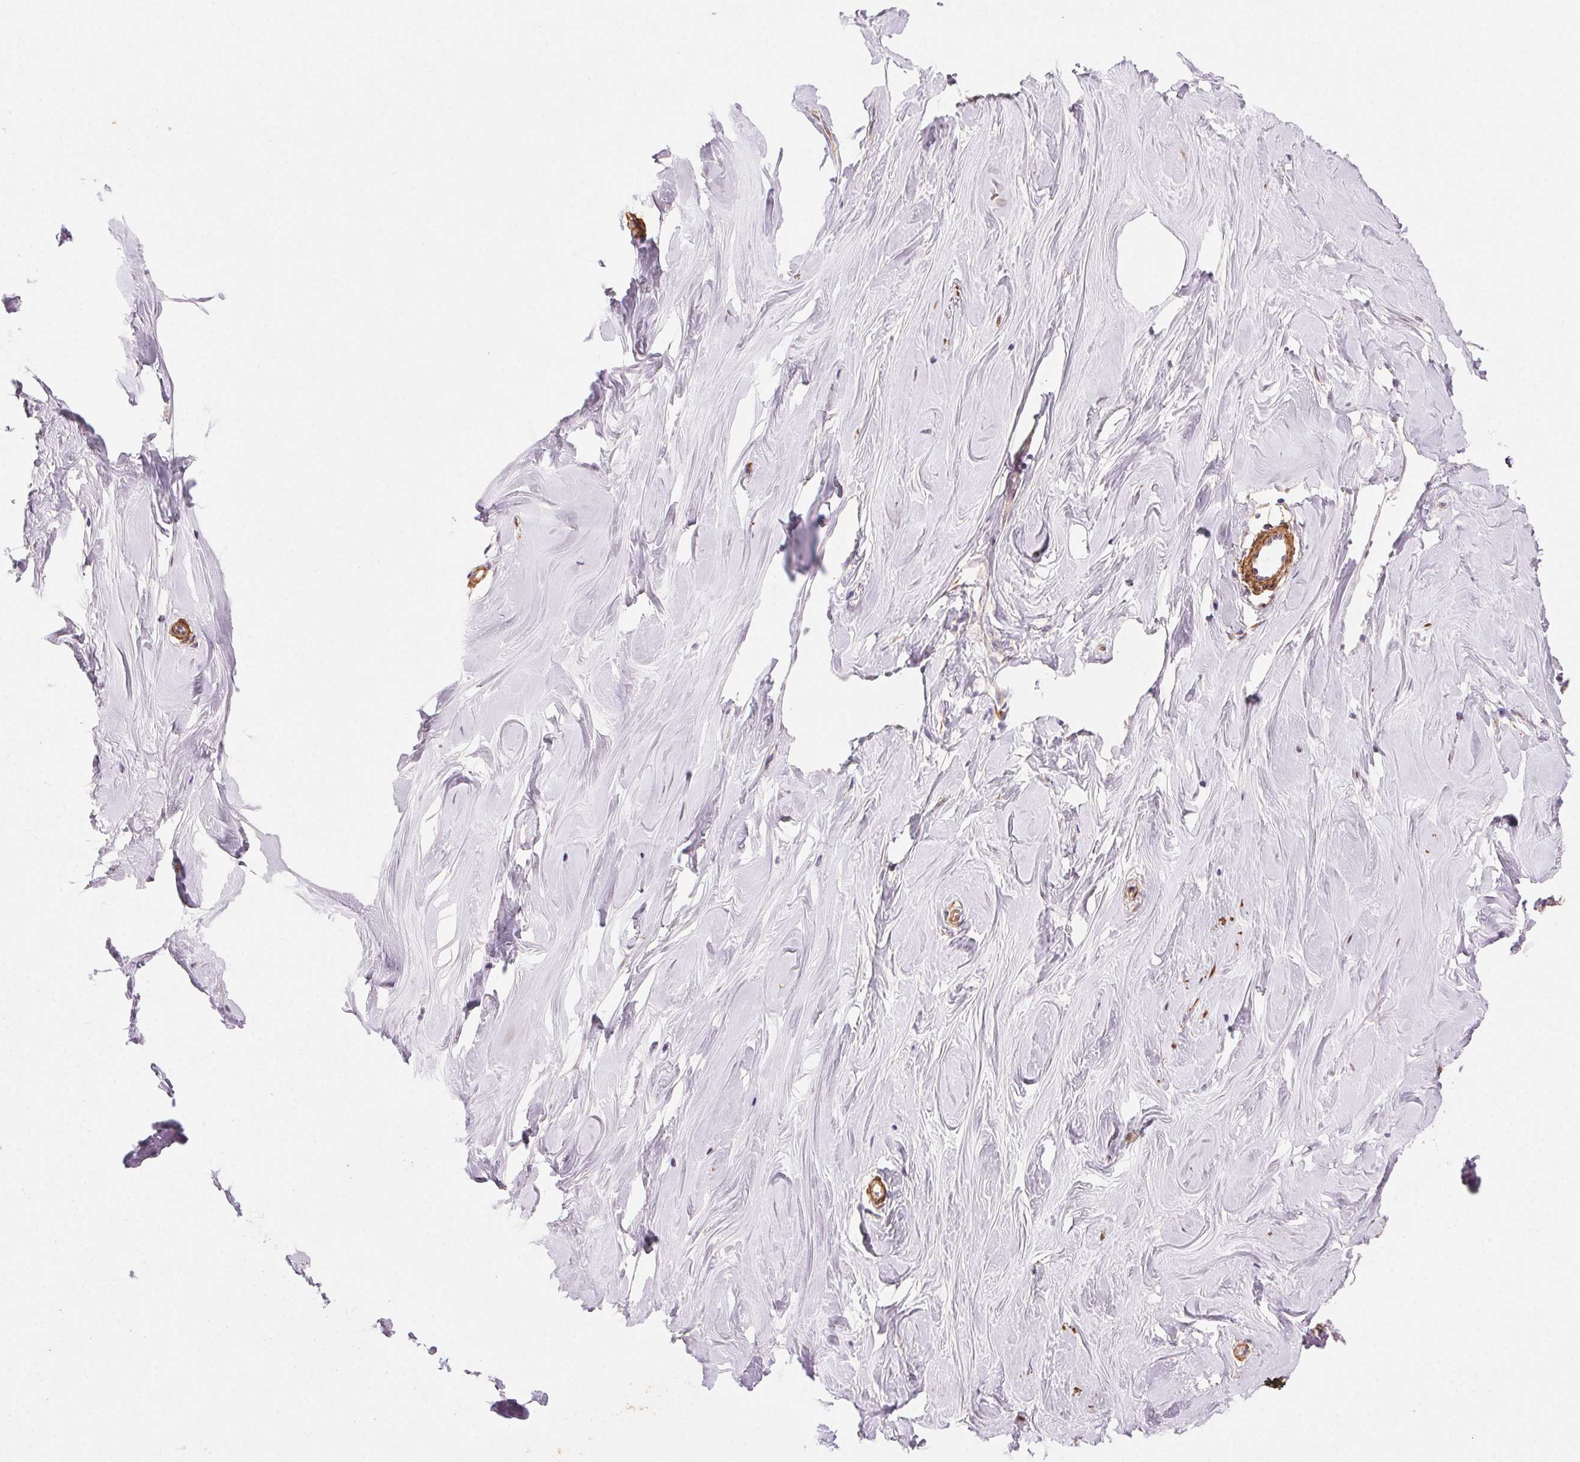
{"staining": {"intensity": "negative", "quantity": "none", "location": "none"}, "tissue": "breast", "cell_type": "Adipocytes", "image_type": "normal", "snomed": [{"axis": "morphology", "description": "Normal tissue, NOS"}, {"axis": "topography", "description": "Breast"}], "caption": "Immunohistochemistry (IHC) image of unremarkable breast: human breast stained with DAB exhibits no significant protein positivity in adipocytes. (IHC, brightfield microscopy, high magnification).", "gene": "GPX8", "patient": {"sex": "female", "age": 27}}